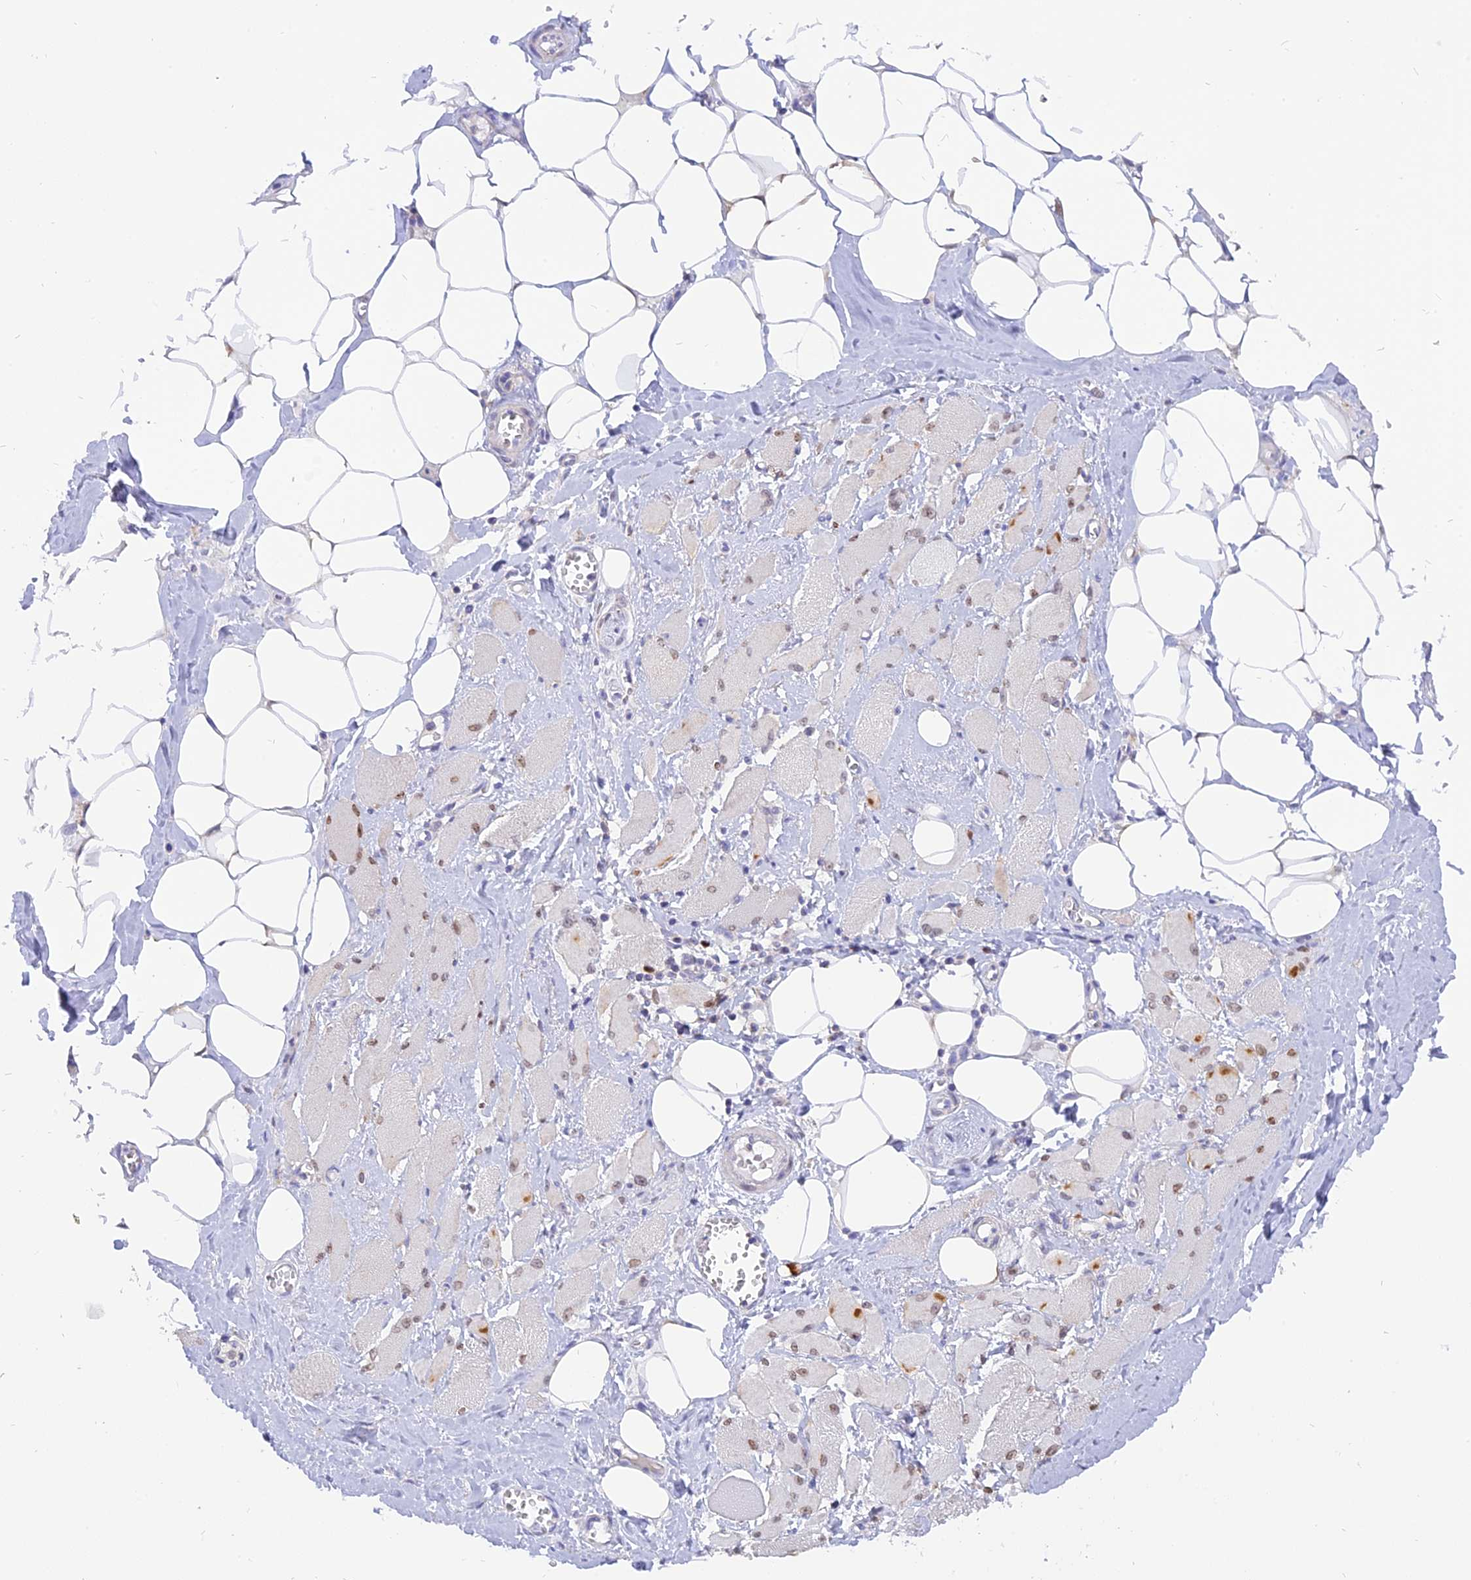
{"staining": {"intensity": "strong", "quantity": "25%-75%", "location": "nuclear"}, "tissue": "skeletal muscle", "cell_type": "Myocytes", "image_type": "normal", "snomed": [{"axis": "morphology", "description": "Normal tissue, NOS"}, {"axis": "morphology", "description": "Basal cell carcinoma"}, {"axis": "topography", "description": "Skeletal muscle"}], "caption": "Immunohistochemistry (IHC) staining of unremarkable skeletal muscle, which displays high levels of strong nuclear staining in approximately 25%-75% of myocytes indicating strong nuclear protein positivity. The staining was performed using DAB (3,3'-diaminobenzidine) (brown) for protein detection and nuclei were counterstained in hematoxylin (blue).", "gene": "CENPV", "patient": {"sex": "female", "age": 64}}